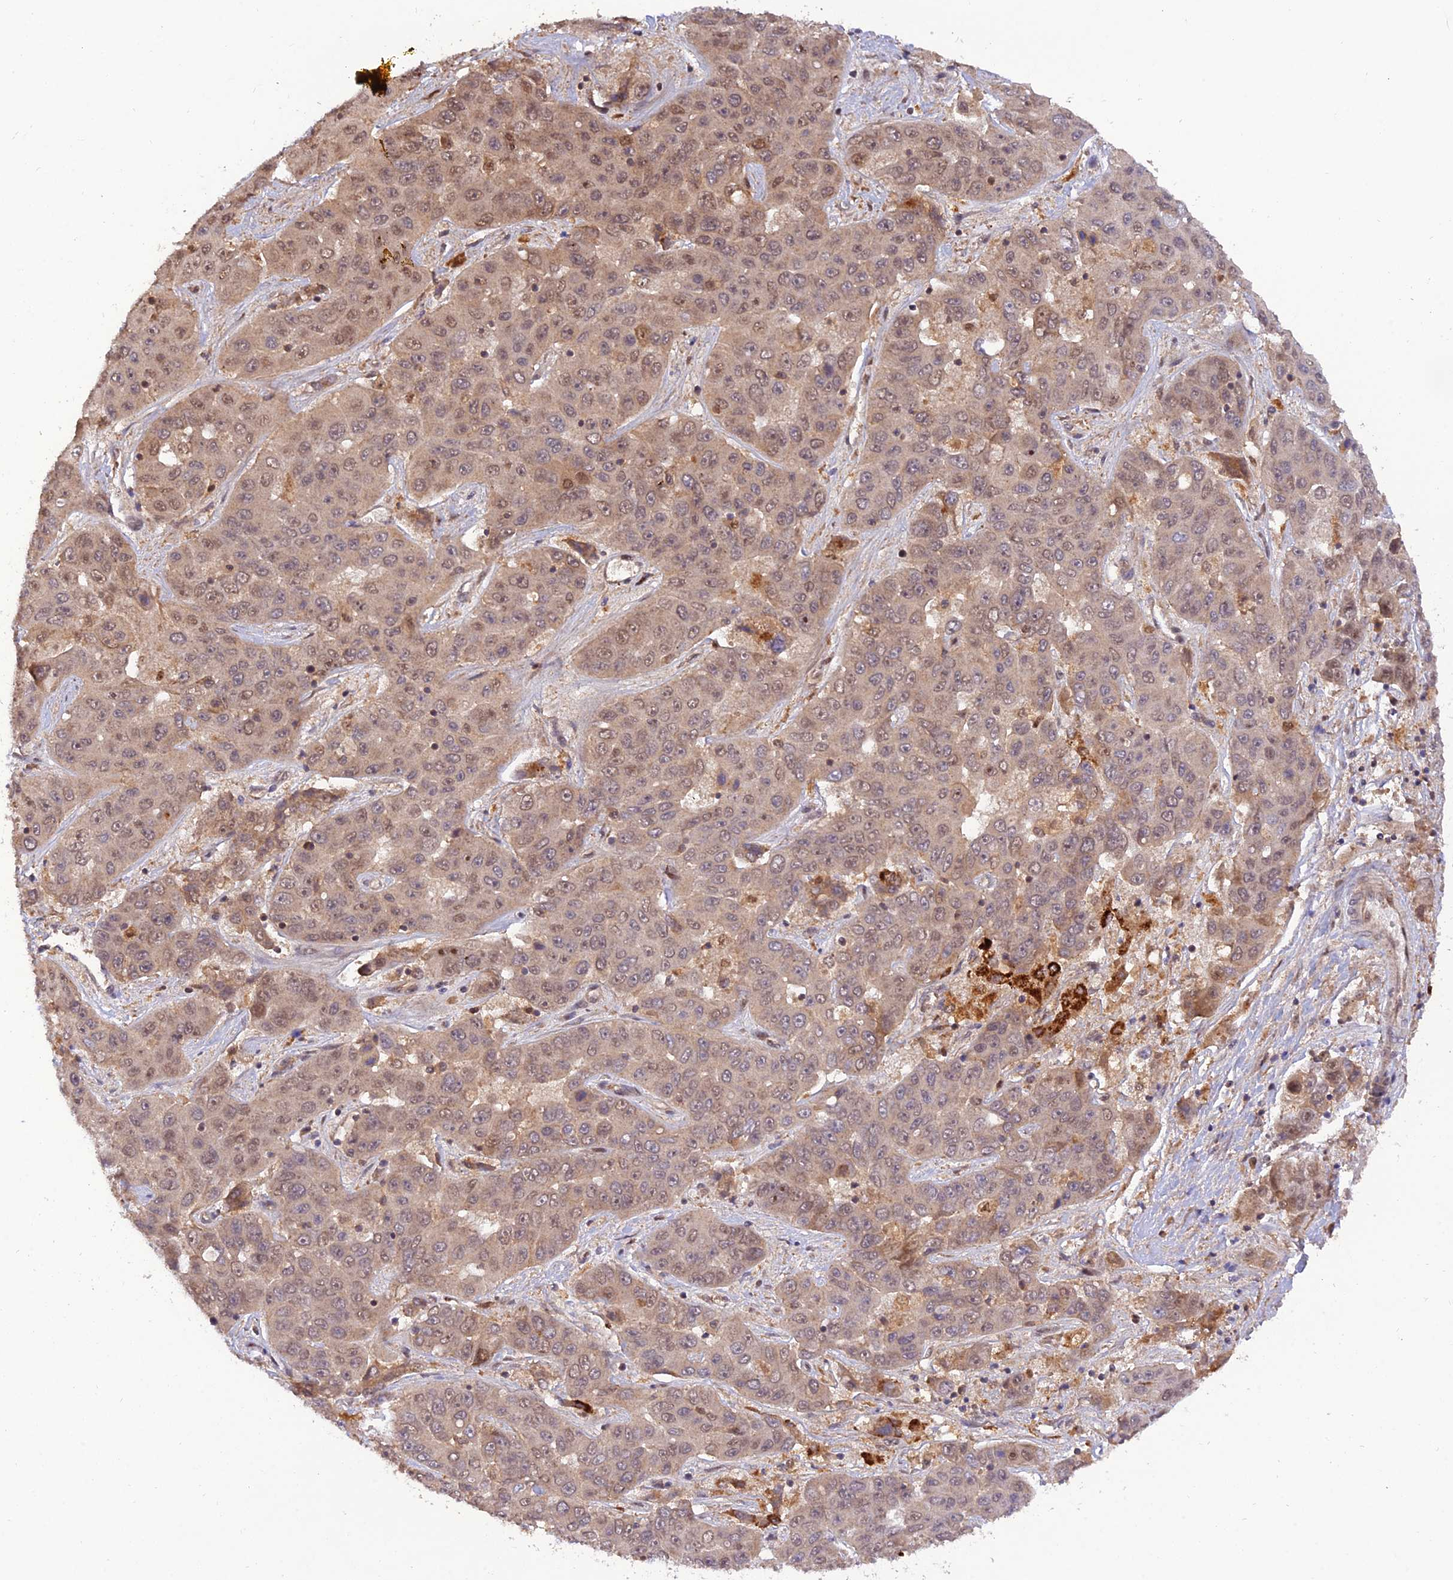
{"staining": {"intensity": "weak", "quantity": "25%-75%", "location": "cytoplasmic/membranous,nuclear"}, "tissue": "liver cancer", "cell_type": "Tumor cells", "image_type": "cancer", "snomed": [{"axis": "morphology", "description": "Cholangiocarcinoma"}, {"axis": "topography", "description": "Liver"}], "caption": "Tumor cells display weak cytoplasmic/membranous and nuclear positivity in approximately 25%-75% of cells in liver cholangiocarcinoma. The staining was performed using DAB, with brown indicating positive protein expression. Nuclei are stained blue with hematoxylin.", "gene": "REV1", "patient": {"sex": "female", "age": 52}}